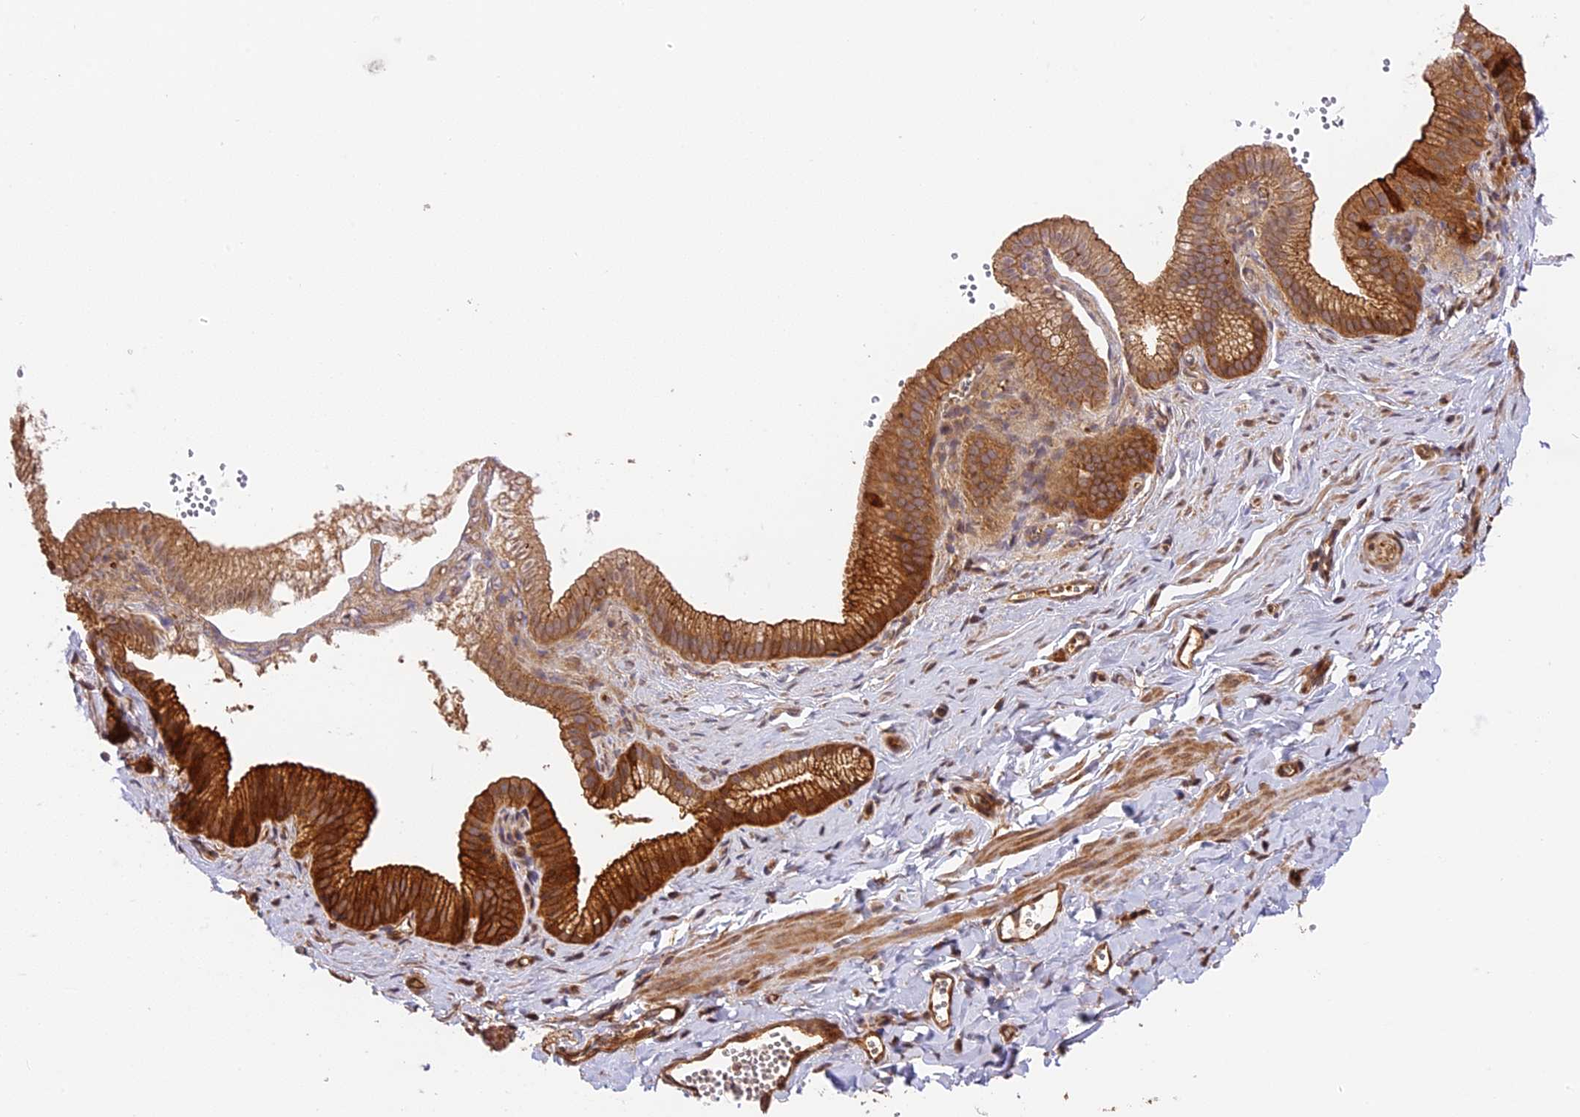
{"staining": {"intensity": "strong", "quantity": ">75%", "location": "cytoplasmic/membranous"}, "tissue": "adipose tissue", "cell_type": "Adipocytes", "image_type": "normal", "snomed": [{"axis": "morphology", "description": "Normal tissue, NOS"}, {"axis": "topography", "description": "Gallbladder"}, {"axis": "topography", "description": "Peripheral nerve tissue"}], "caption": "IHC (DAB (3,3'-diaminobenzidine)) staining of benign adipose tissue displays strong cytoplasmic/membranous protein expression in about >75% of adipocytes. The protein of interest is stained brown, and the nuclei are stained in blue (DAB (3,3'-diaminobenzidine) IHC with brightfield microscopy, high magnification).", "gene": "PPP1R37", "patient": {"sex": "male", "age": 38}}